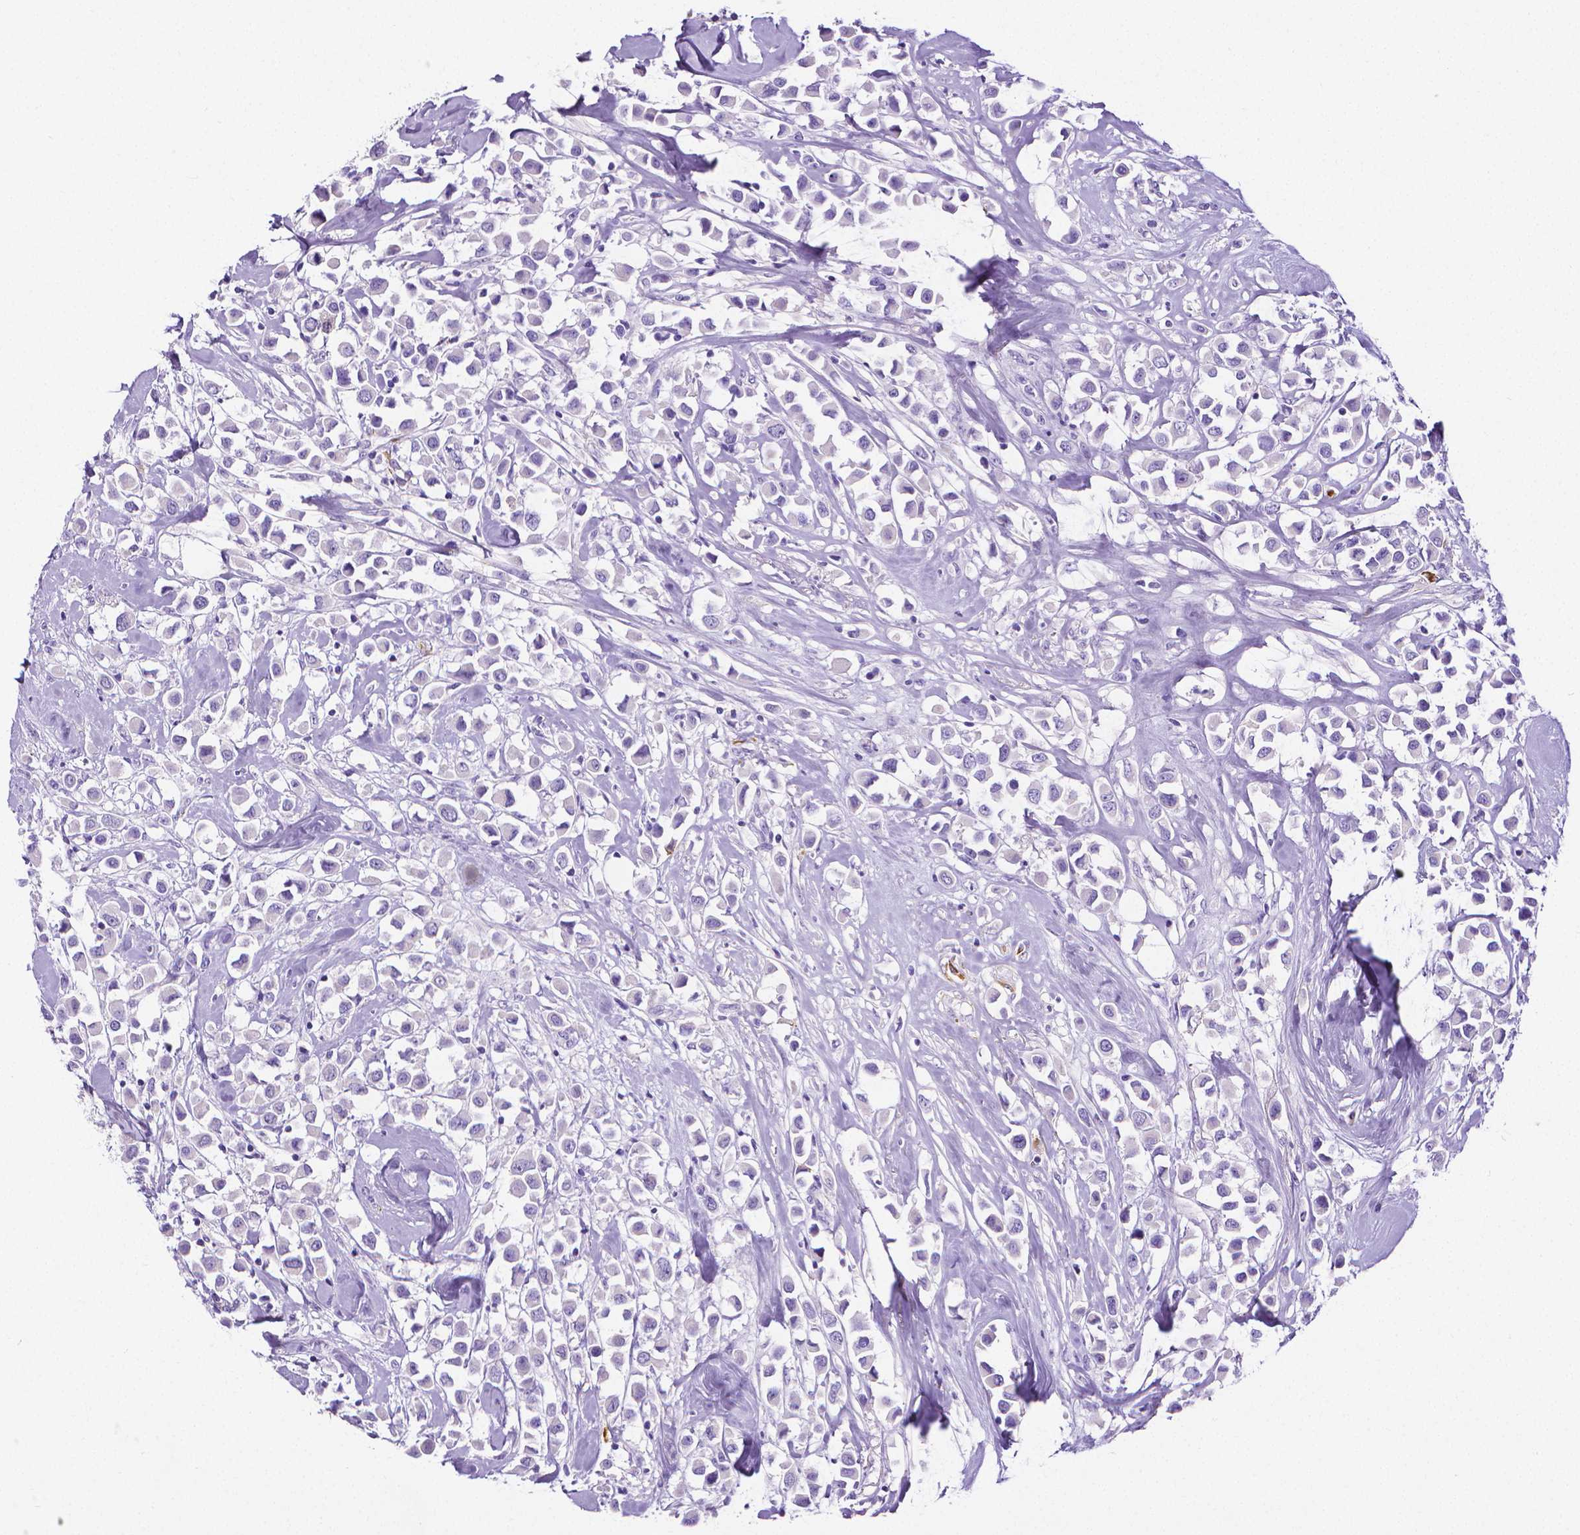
{"staining": {"intensity": "negative", "quantity": "none", "location": "none"}, "tissue": "breast cancer", "cell_type": "Tumor cells", "image_type": "cancer", "snomed": [{"axis": "morphology", "description": "Duct carcinoma"}, {"axis": "topography", "description": "Breast"}], "caption": "IHC of human intraductal carcinoma (breast) reveals no expression in tumor cells.", "gene": "MMP9", "patient": {"sex": "female", "age": 61}}